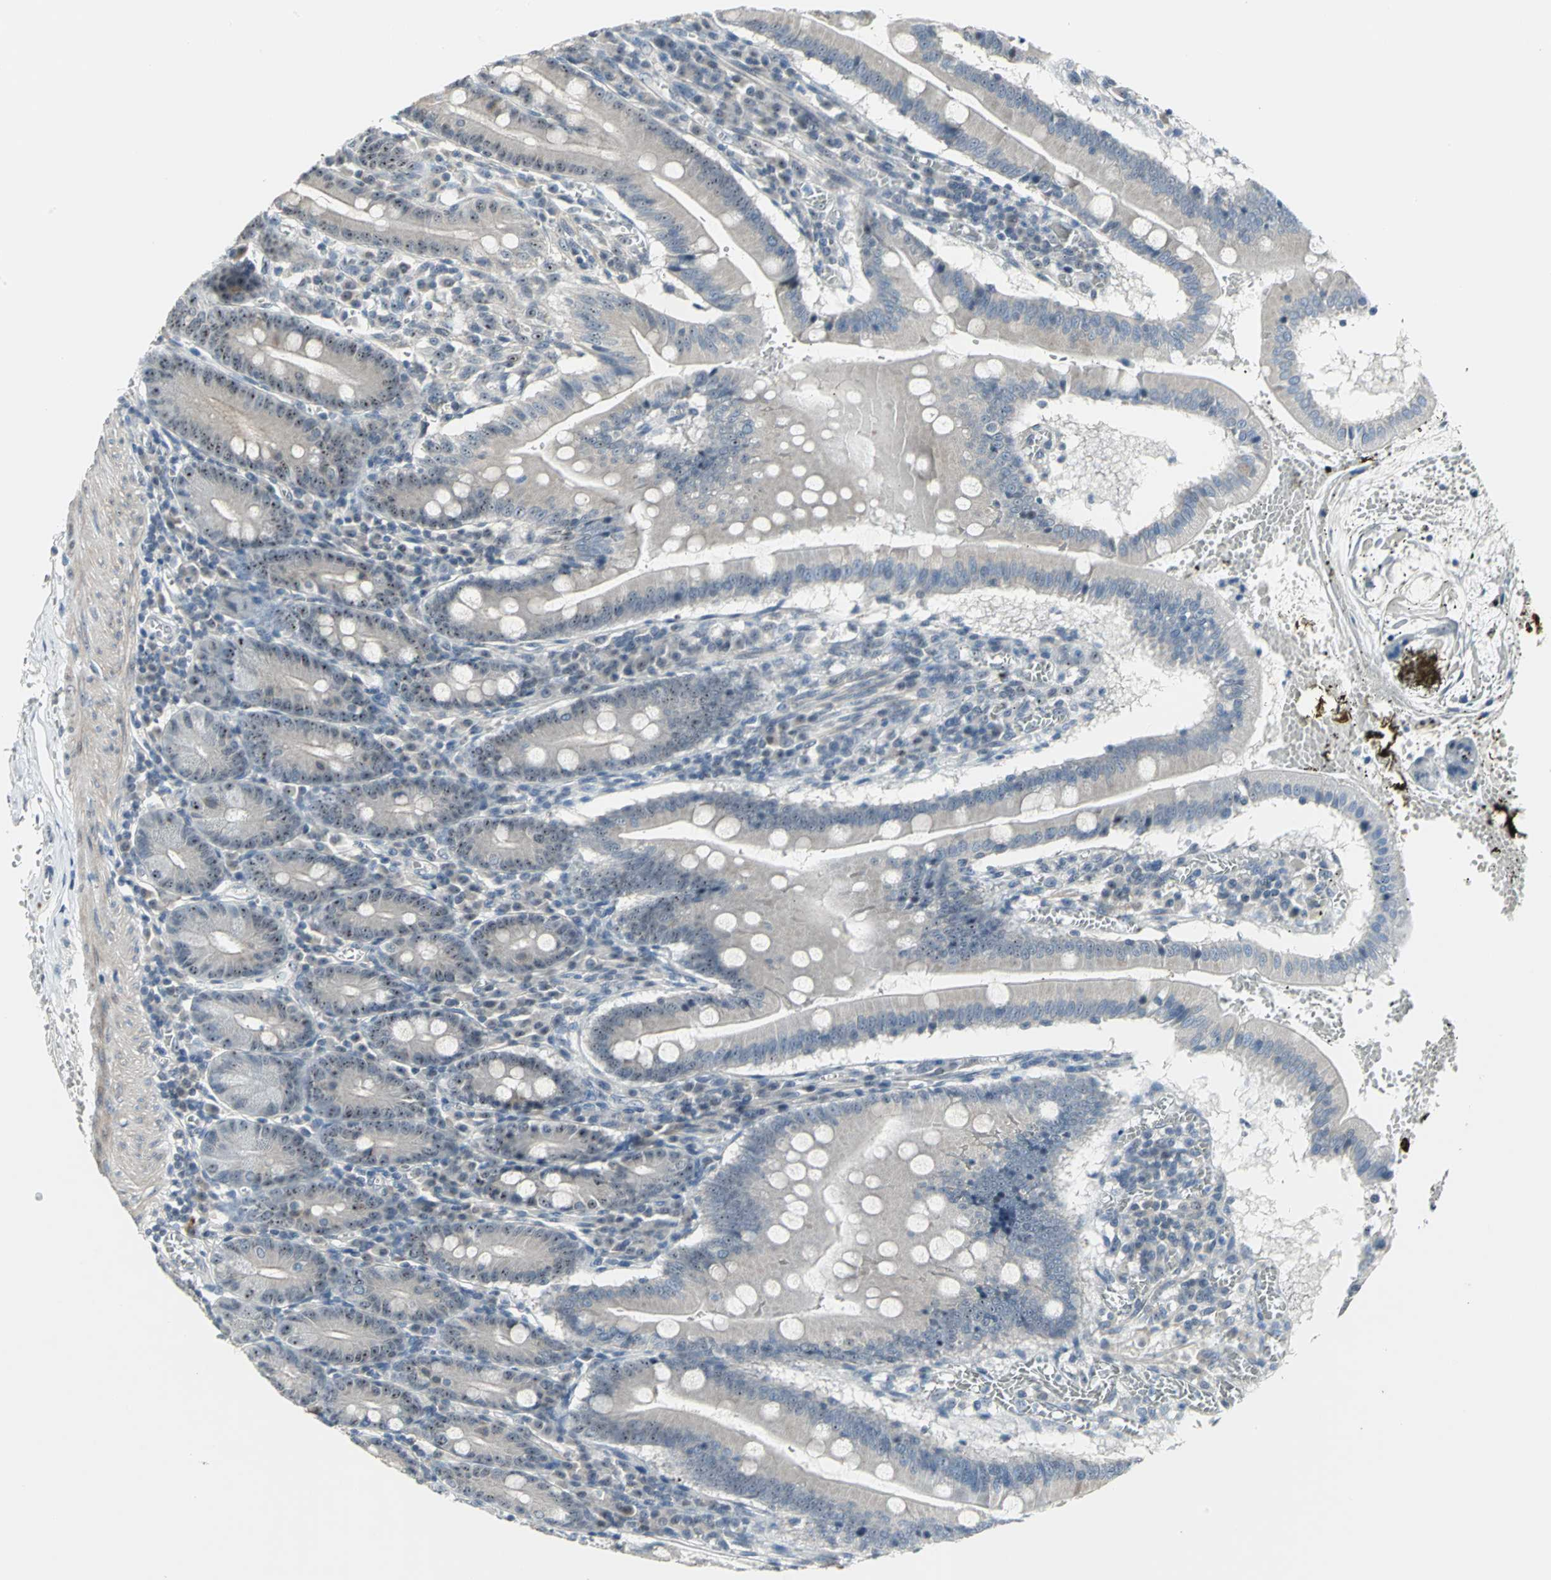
{"staining": {"intensity": "strong", "quantity": "25%-75%", "location": "nuclear"}, "tissue": "small intestine", "cell_type": "Glandular cells", "image_type": "normal", "snomed": [{"axis": "morphology", "description": "Normal tissue, NOS"}, {"axis": "topography", "description": "Small intestine"}], "caption": "Immunohistochemical staining of normal small intestine displays high levels of strong nuclear staining in about 25%-75% of glandular cells. Nuclei are stained in blue.", "gene": "MYBBP1A", "patient": {"sex": "male", "age": 71}}